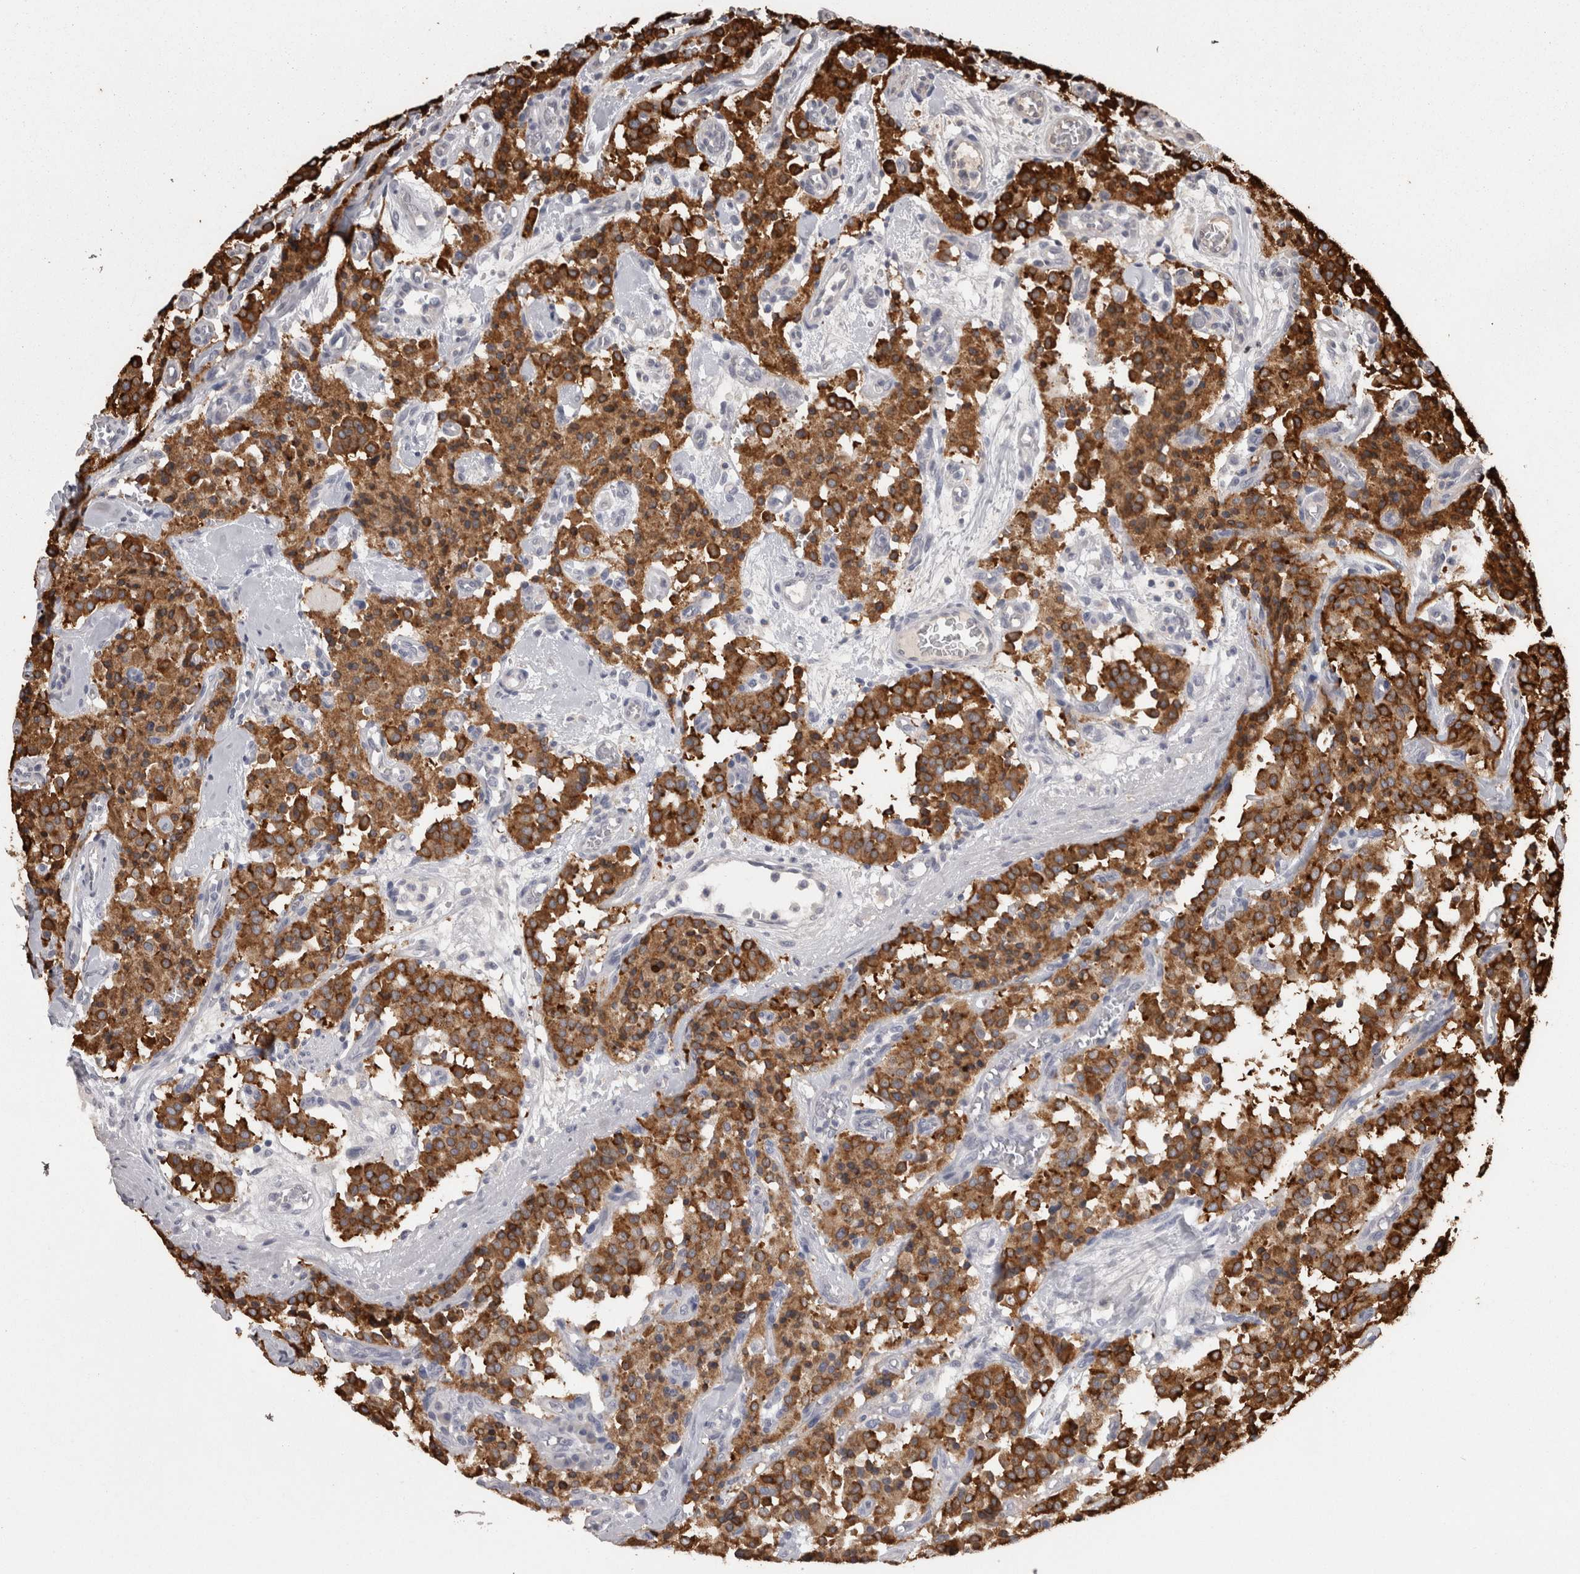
{"staining": {"intensity": "strong", "quantity": ">75%", "location": "cytoplasmic/membranous"}, "tissue": "carcinoid", "cell_type": "Tumor cells", "image_type": "cancer", "snomed": [{"axis": "morphology", "description": "Carcinoid, malignant, NOS"}, {"axis": "topography", "description": "Lung"}], "caption": "This micrograph reveals carcinoid stained with IHC to label a protein in brown. The cytoplasmic/membranous of tumor cells show strong positivity for the protein. Nuclei are counter-stained blue.", "gene": "PON3", "patient": {"sex": "male", "age": 30}}